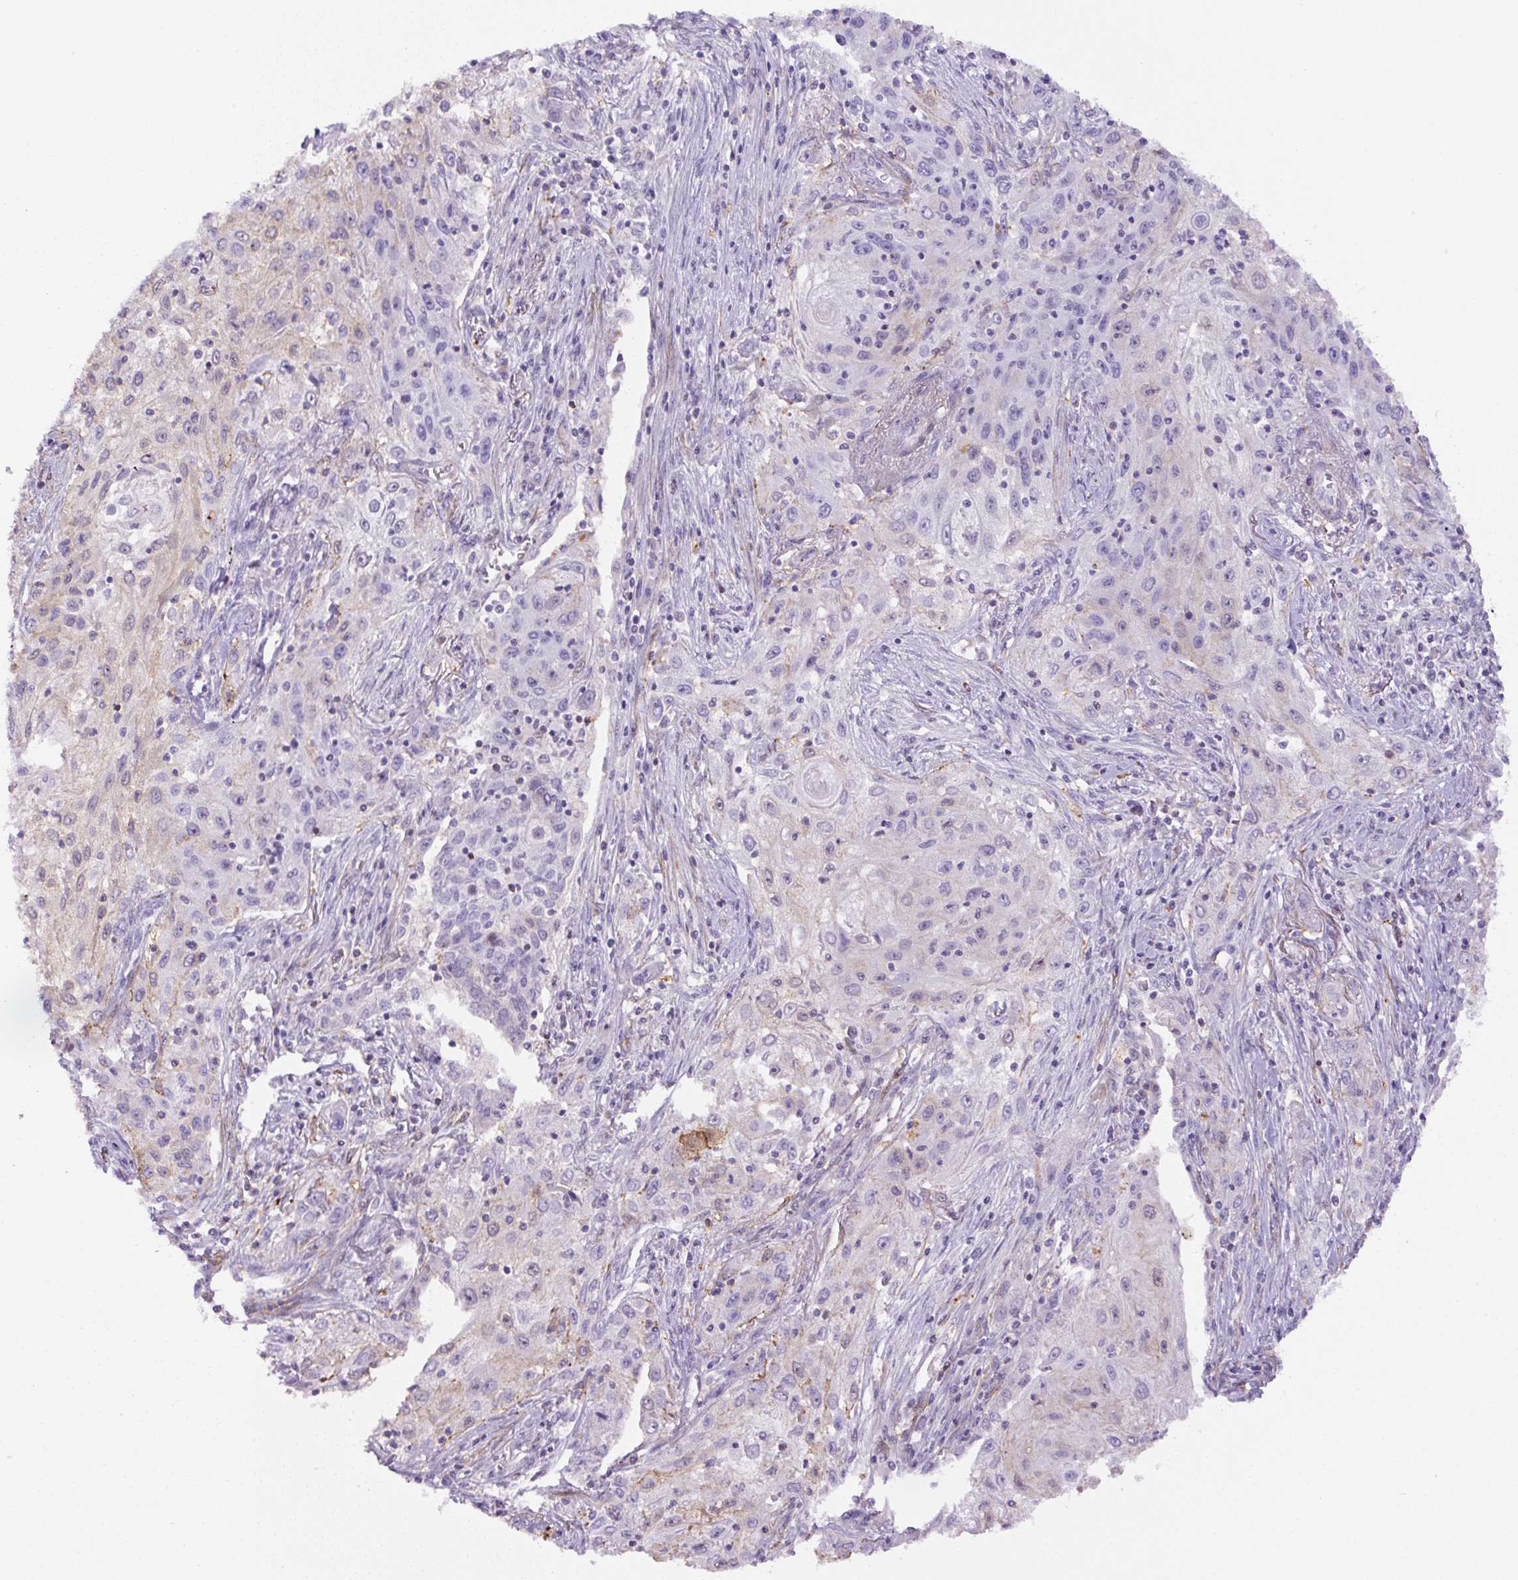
{"staining": {"intensity": "negative", "quantity": "none", "location": "none"}, "tissue": "lung cancer", "cell_type": "Tumor cells", "image_type": "cancer", "snomed": [{"axis": "morphology", "description": "Squamous cell carcinoma, NOS"}, {"axis": "topography", "description": "Lung"}], "caption": "Immunohistochemical staining of human lung squamous cell carcinoma displays no significant positivity in tumor cells. The staining was performed using DAB to visualize the protein expression in brown, while the nuclei were stained in blue with hematoxylin (Magnification: 20x).", "gene": "B3GALT5", "patient": {"sex": "female", "age": 69}}